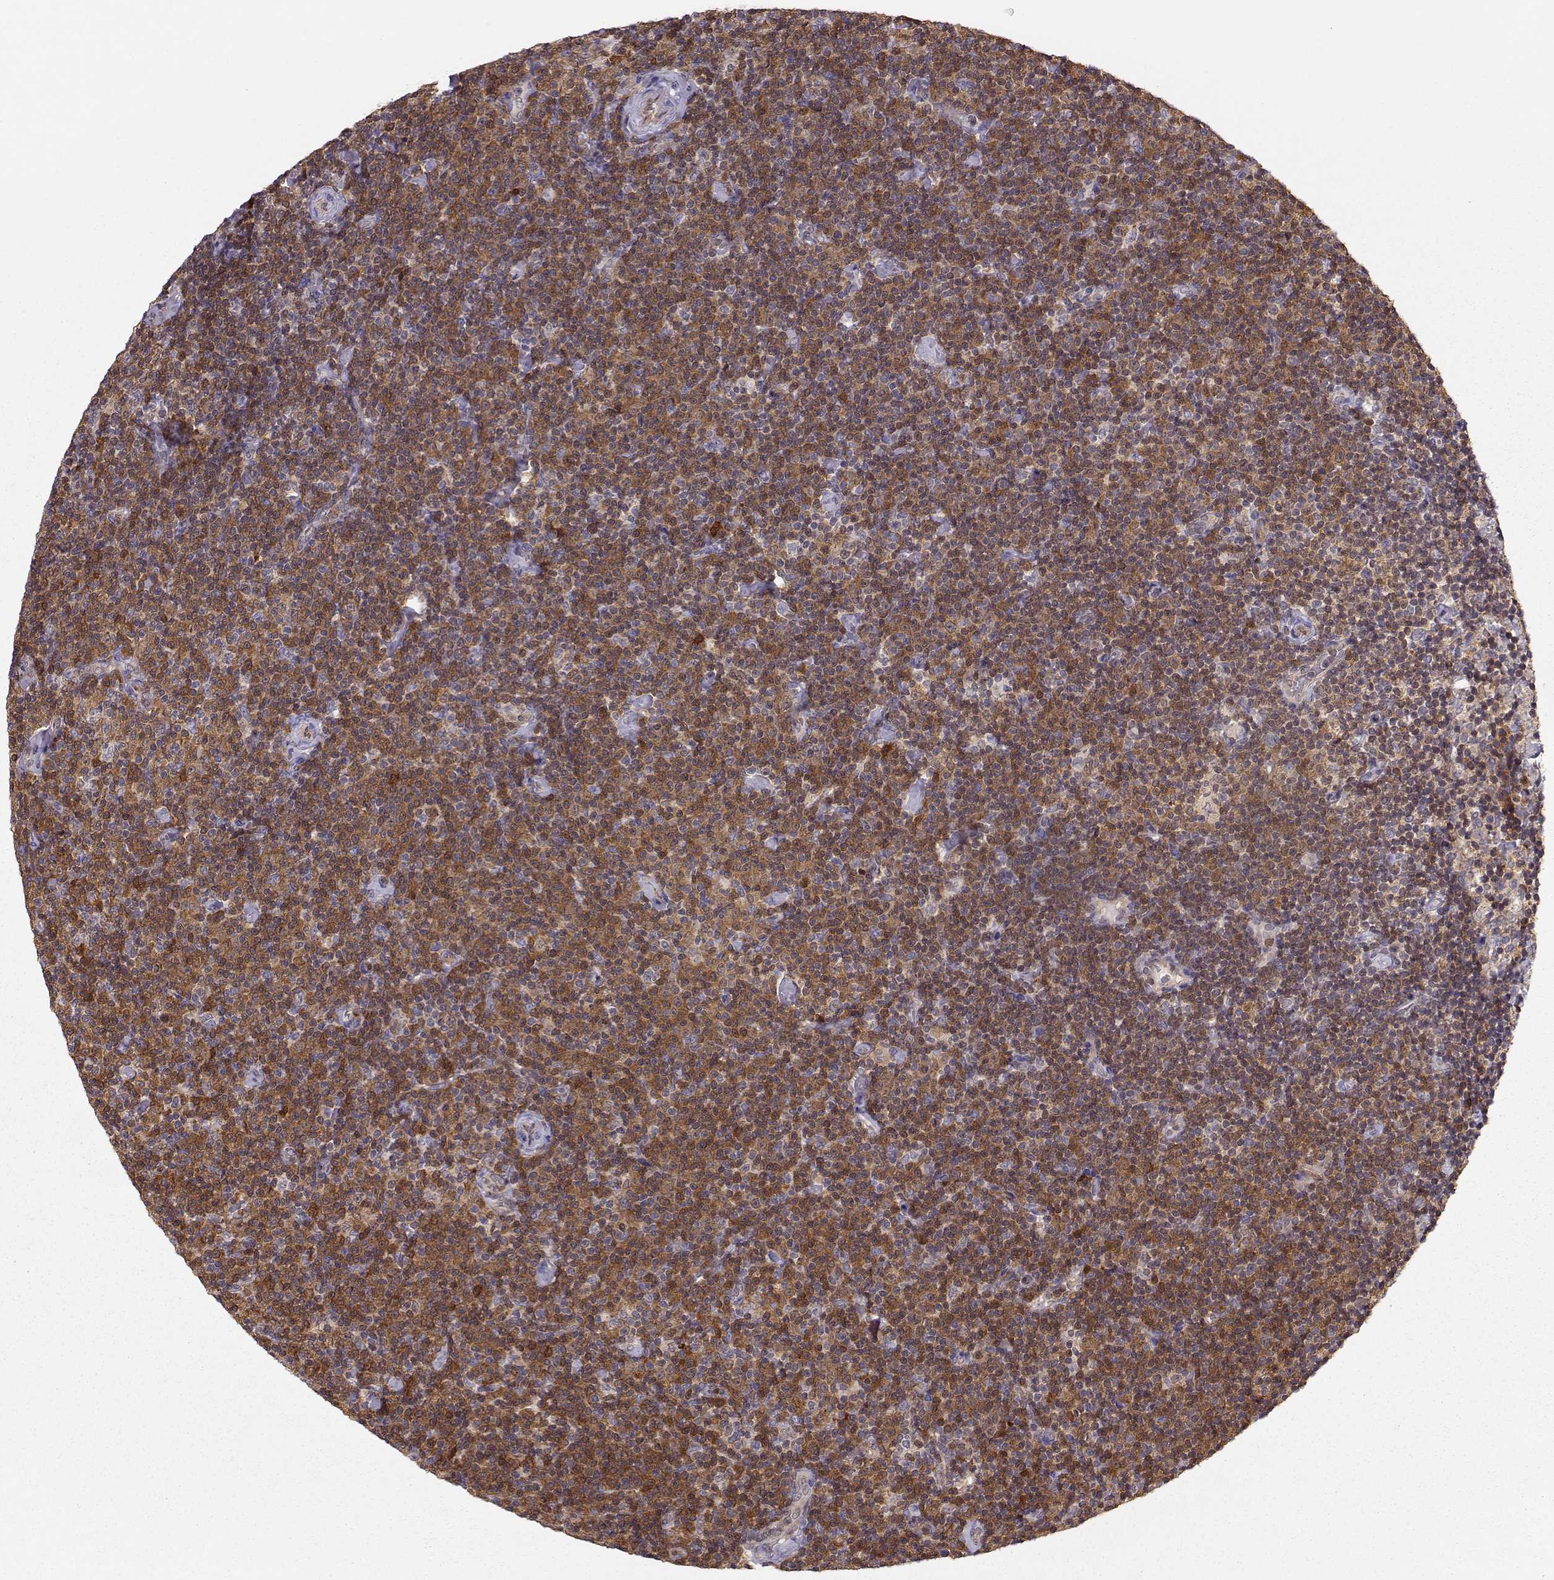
{"staining": {"intensity": "moderate", "quantity": ">75%", "location": "cytoplasmic/membranous"}, "tissue": "lymphoma", "cell_type": "Tumor cells", "image_type": "cancer", "snomed": [{"axis": "morphology", "description": "Malignant lymphoma, non-Hodgkin's type, Low grade"}, {"axis": "topography", "description": "Lymph node"}], "caption": "Brown immunohistochemical staining in human lymphoma reveals moderate cytoplasmic/membranous positivity in approximately >75% of tumor cells. Using DAB (3,3'-diaminobenzidine) (brown) and hematoxylin (blue) stains, captured at high magnification using brightfield microscopy.", "gene": "PNP", "patient": {"sex": "male", "age": 81}}